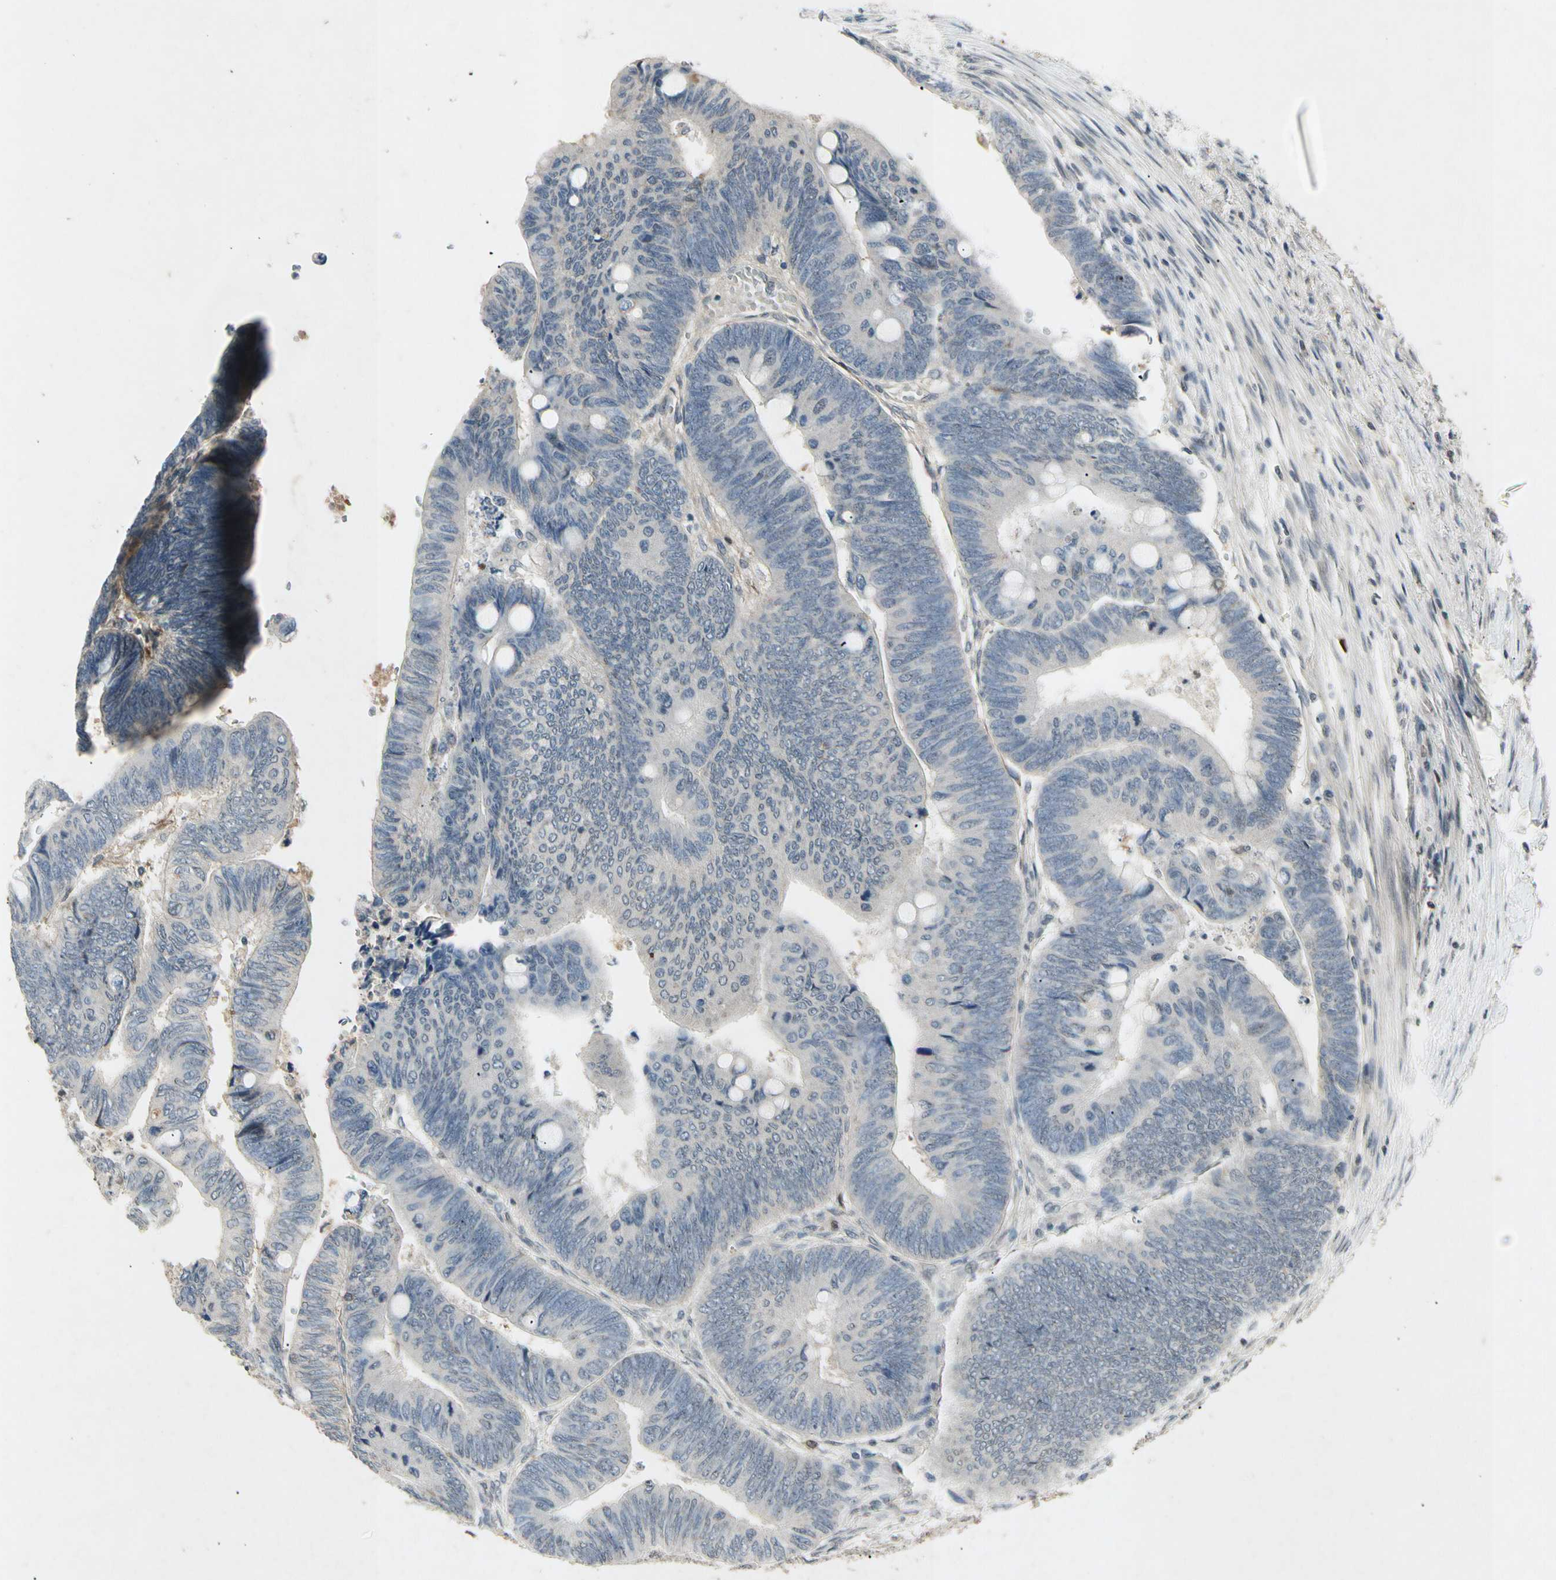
{"staining": {"intensity": "negative", "quantity": "none", "location": "none"}, "tissue": "colorectal cancer", "cell_type": "Tumor cells", "image_type": "cancer", "snomed": [{"axis": "morphology", "description": "Normal tissue, NOS"}, {"axis": "morphology", "description": "Adenocarcinoma, NOS"}, {"axis": "topography", "description": "Rectum"}, {"axis": "topography", "description": "Peripheral nerve tissue"}], "caption": "There is no significant staining in tumor cells of colorectal adenocarcinoma.", "gene": "CP", "patient": {"sex": "male", "age": 92}}